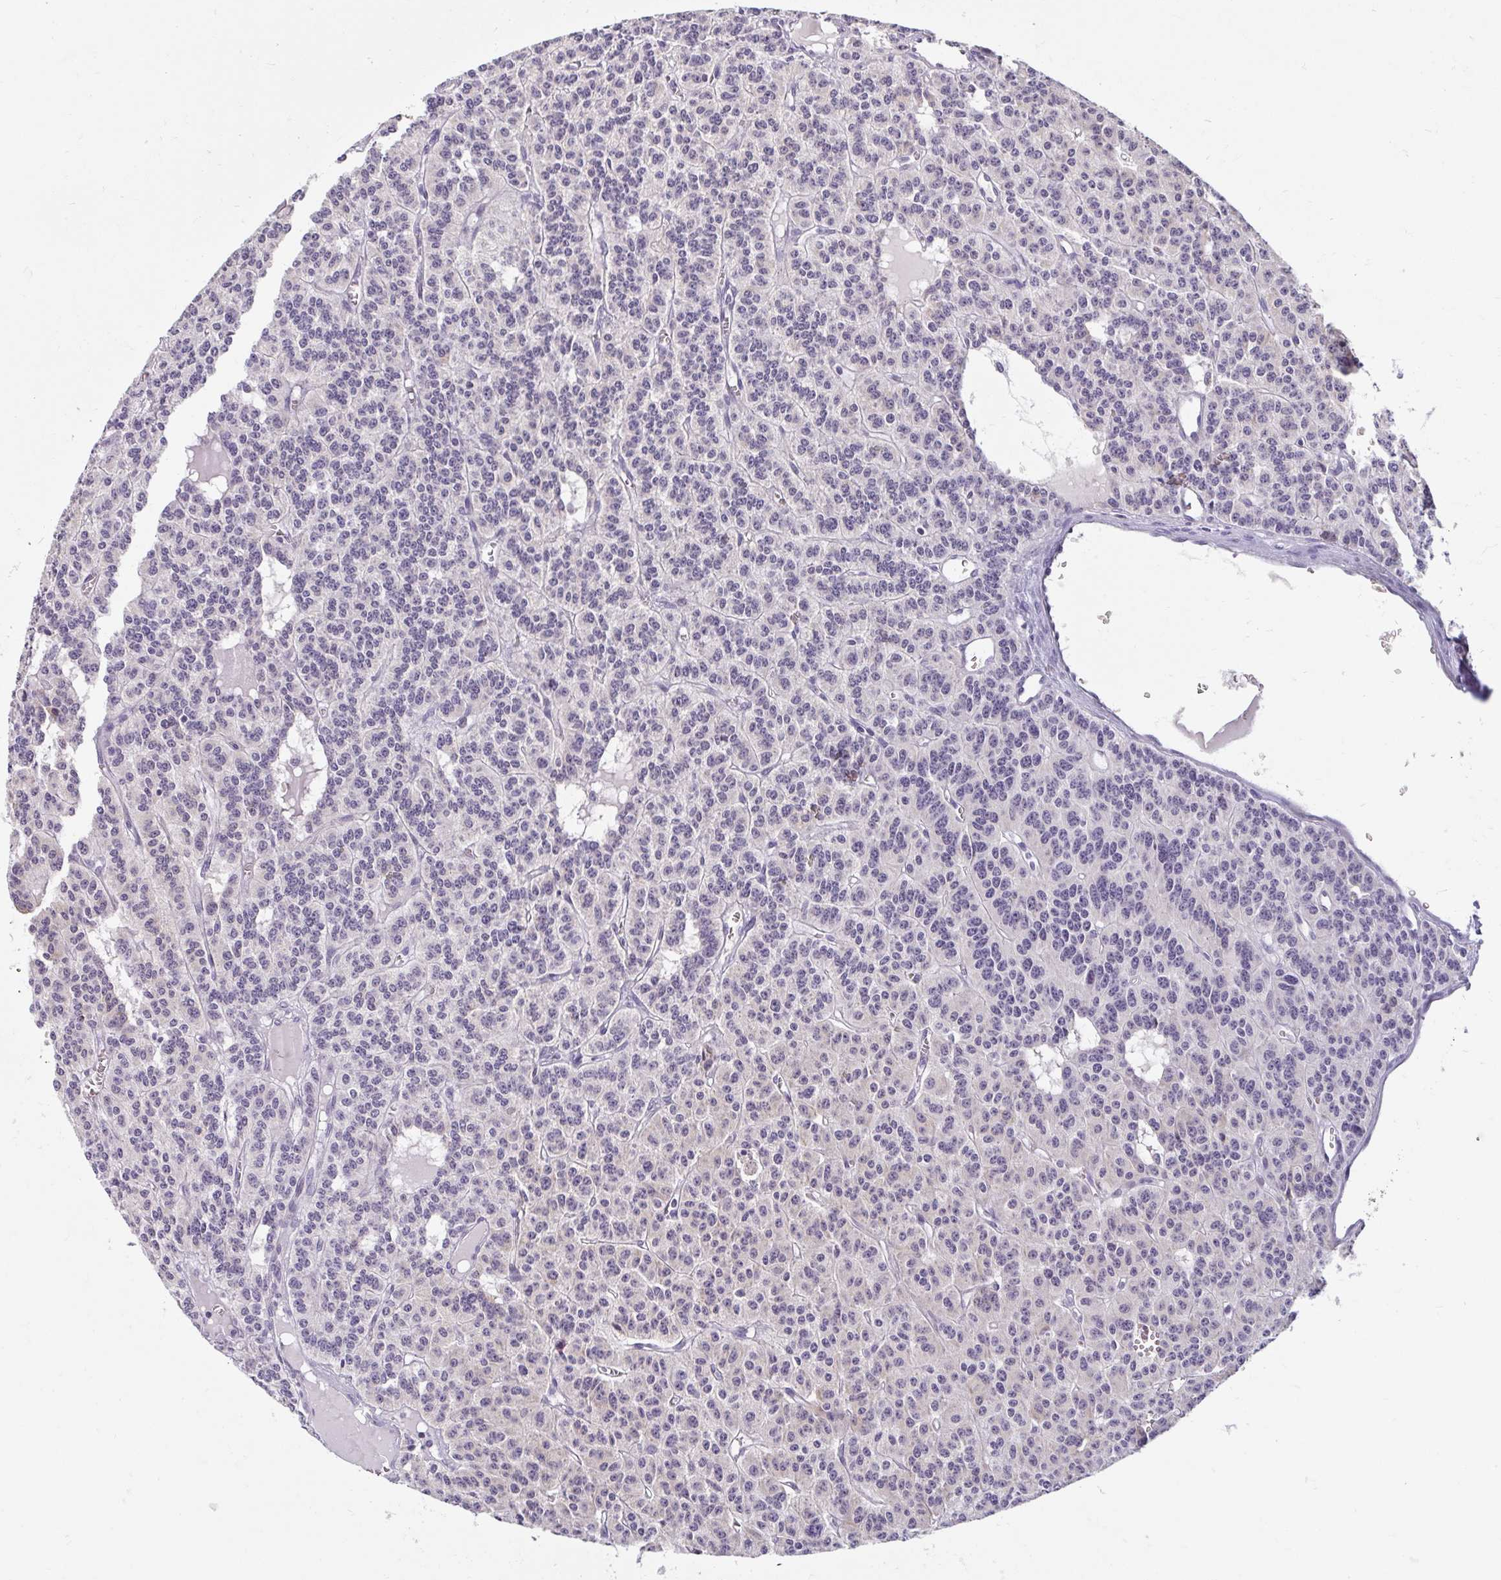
{"staining": {"intensity": "weak", "quantity": "<25%", "location": "cytoplasmic/membranous"}, "tissue": "carcinoid", "cell_type": "Tumor cells", "image_type": "cancer", "snomed": [{"axis": "morphology", "description": "Carcinoid, malignant, NOS"}, {"axis": "topography", "description": "Lung"}], "caption": "IHC photomicrograph of human malignant carcinoid stained for a protein (brown), which shows no expression in tumor cells.", "gene": "DDN", "patient": {"sex": "female", "age": 71}}